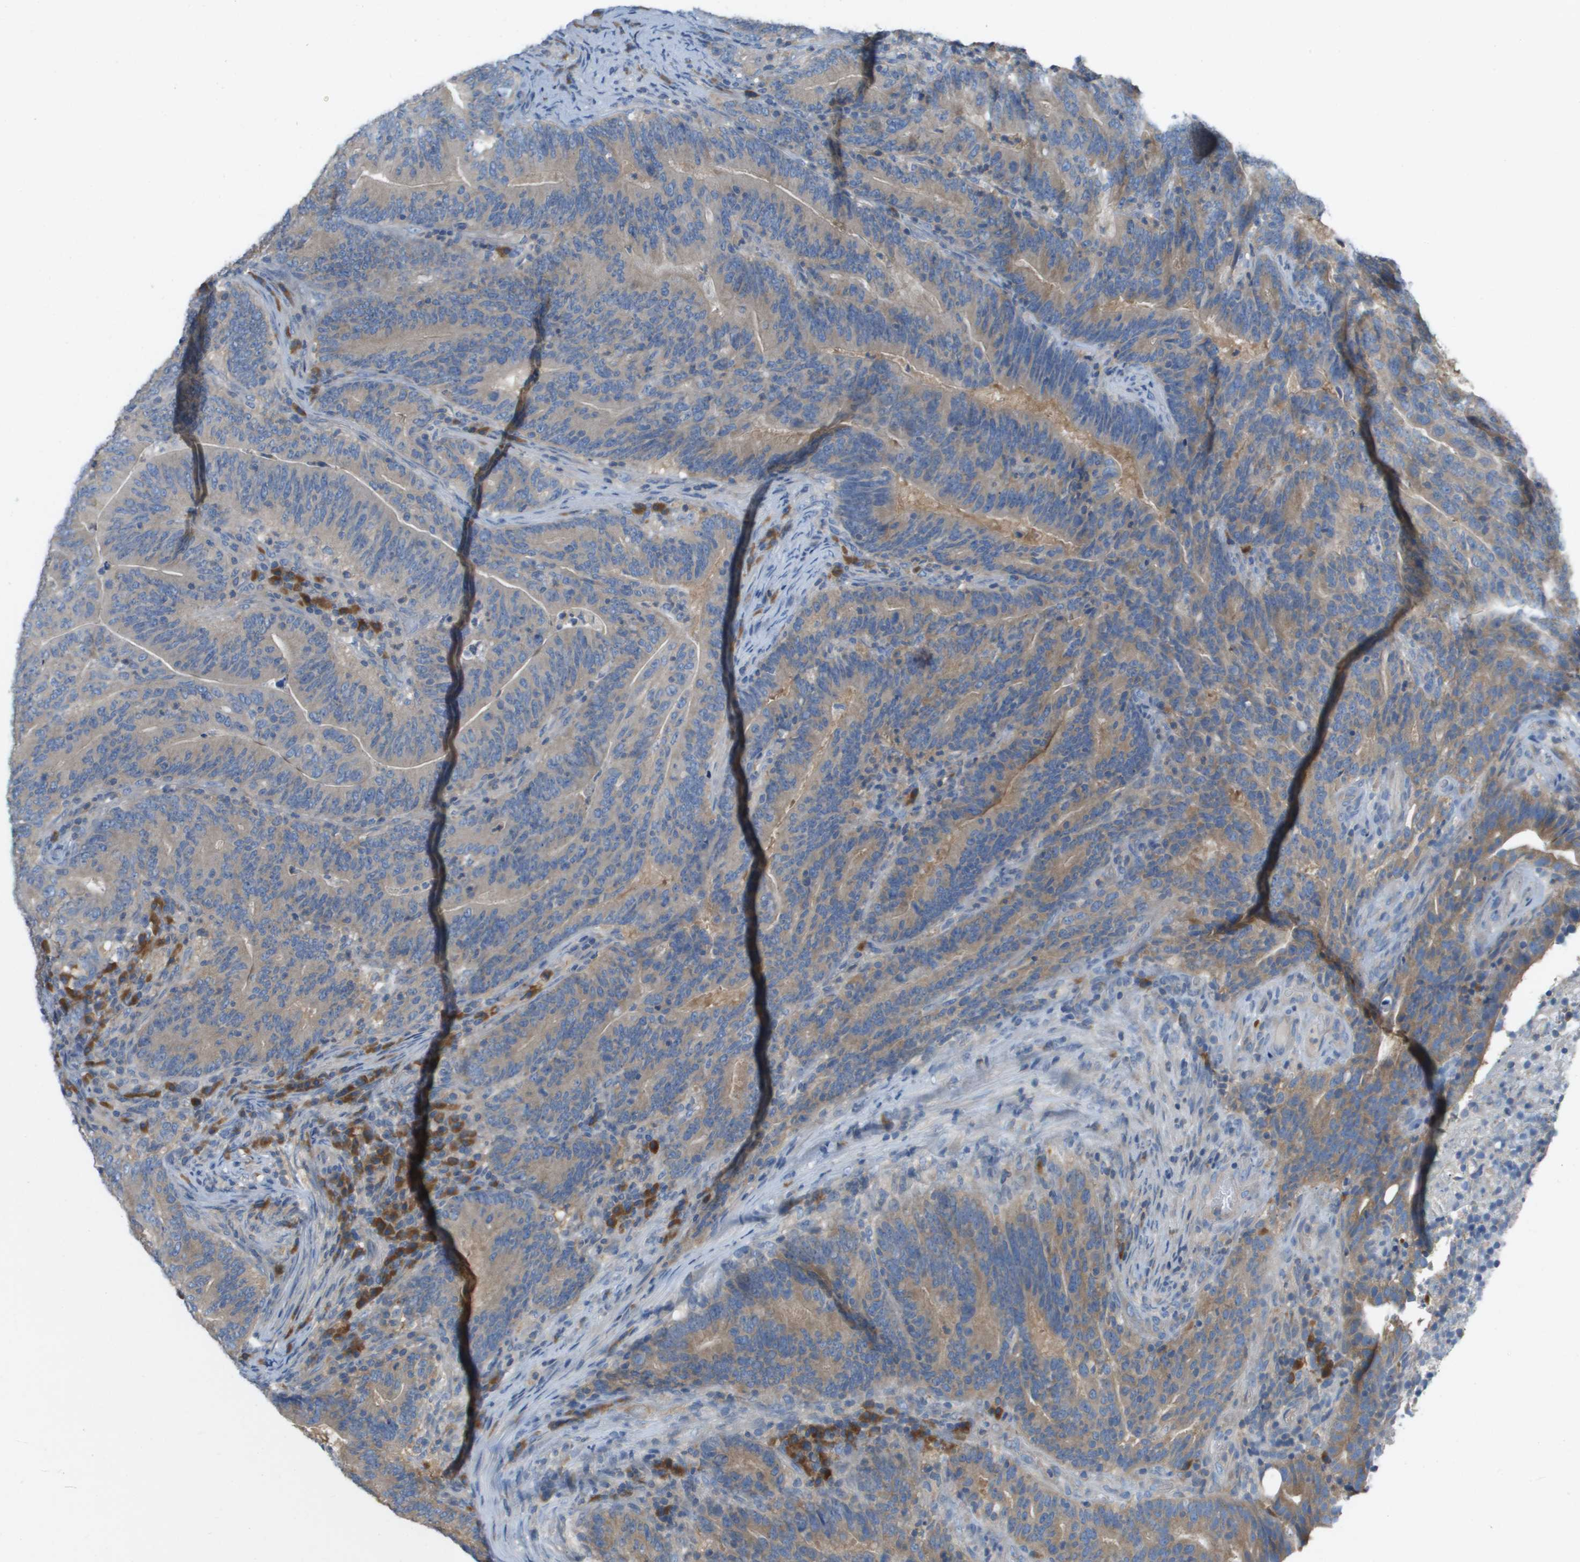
{"staining": {"intensity": "moderate", "quantity": "<25%", "location": "cytoplasmic/membranous"}, "tissue": "colorectal cancer", "cell_type": "Tumor cells", "image_type": "cancer", "snomed": [{"axis": "morphology", "description": "Adenocarcinoma, NOS"}, {"axis": "topography", "description": "Colon"}], "caption": "Immunohistochemistry (IHC) image of neoplastic tissue: colorectal adenocarcinoma stained using IHC shows low levels of moderate protein expression localized specifically in the cytoplasmic/membranous of tumor cells, appearing as a cytoplasmic/membranous brown color.", "gene": "UBA5", "patient": {"sex": "female", "age": 66}}